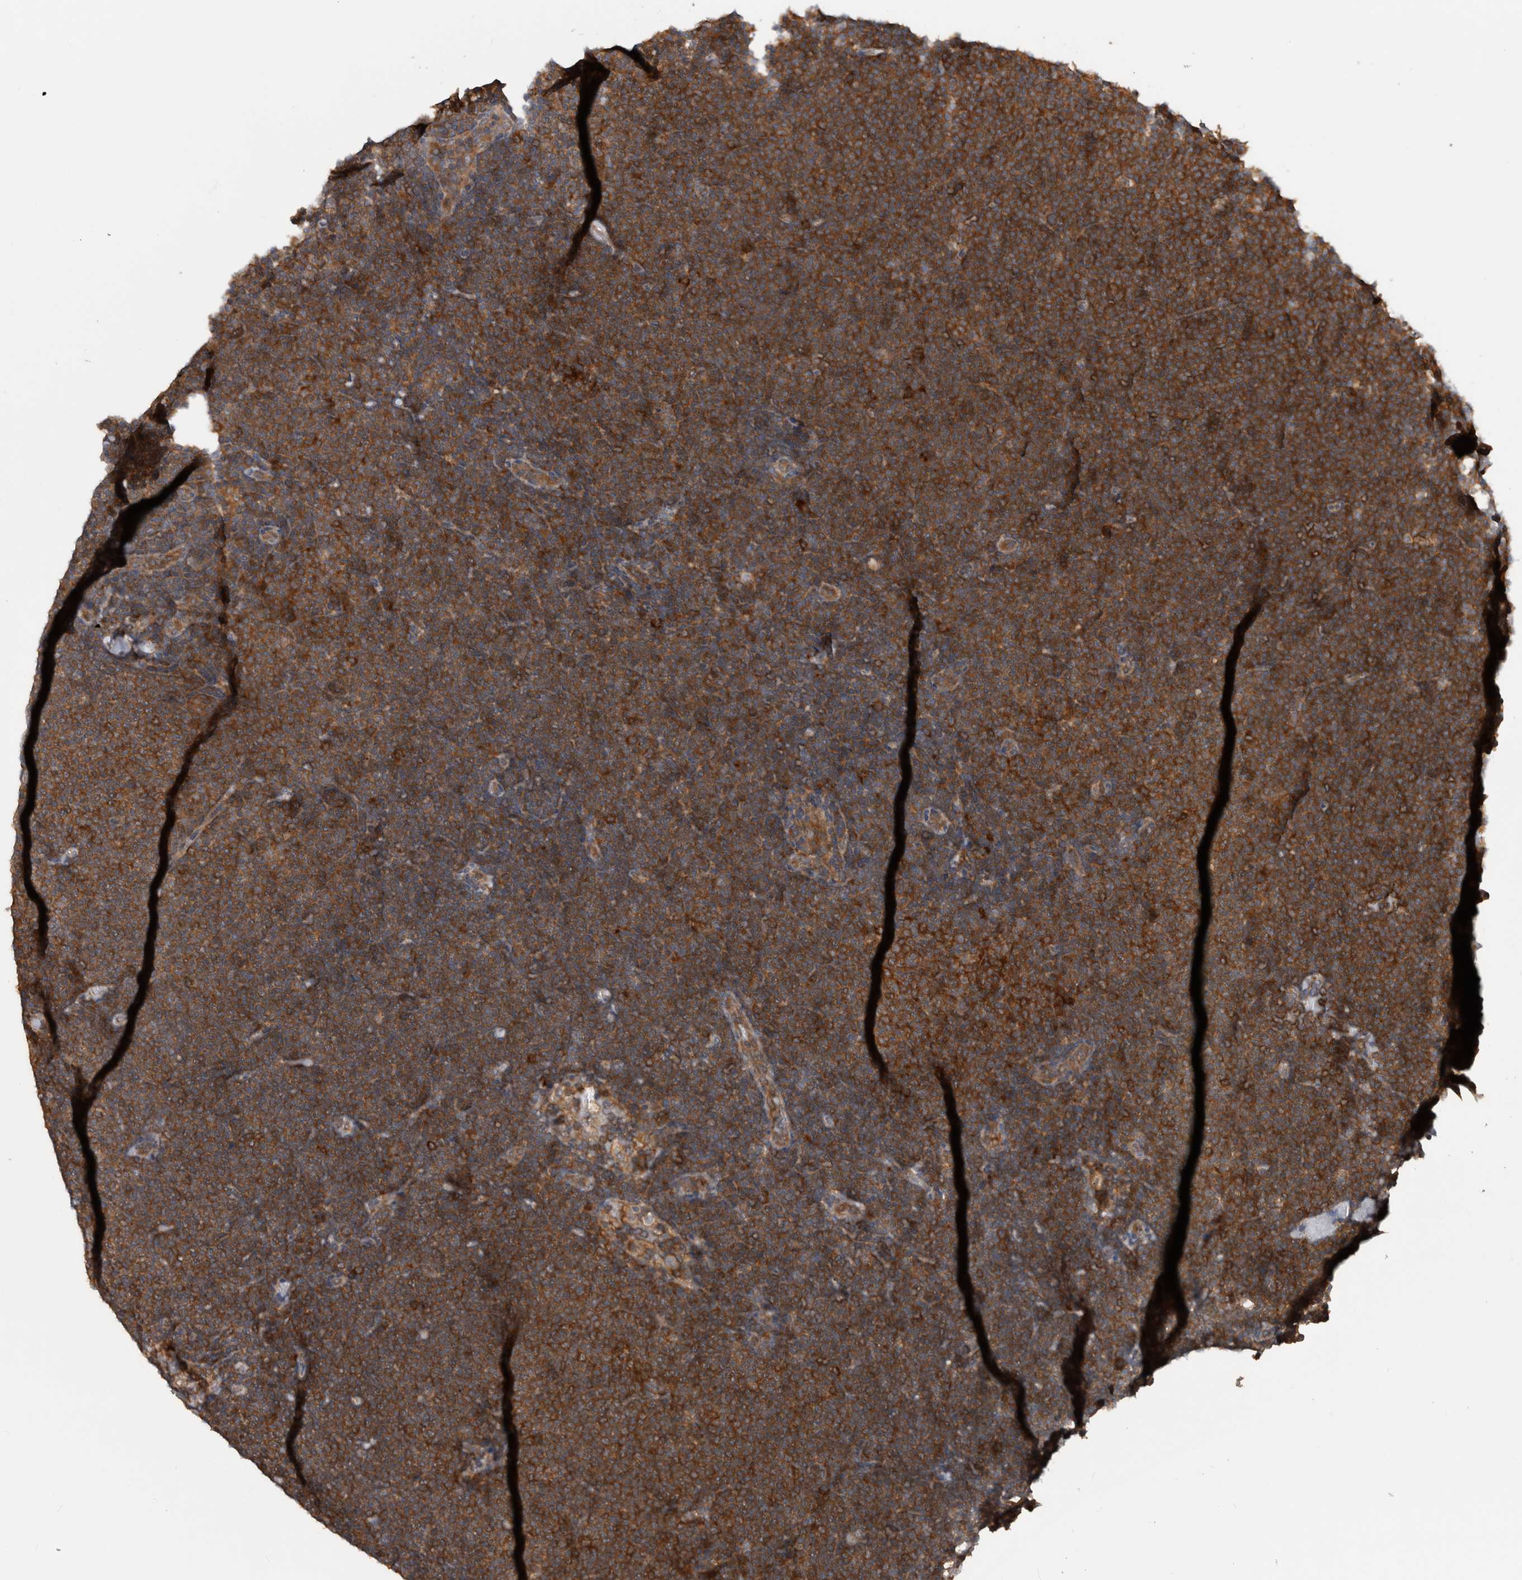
{"staining": {"intensity": "strong", "quantity": ">75%", "location": "cytoplasmic/membranous"}, "tissue": "lymphoma", "cell_type": "Tumor cells", "image_type": "cancer", "snomed": [{"axis": "morphology", "description": "Malignant lymphoma, non-Hodgkin's type, Low grade"}, {"axis": "topography", "description": "Lymph node"}], "caption": "Low-grade malignant lymphoma, non-Hodgkin's type stained for a protein (brown) displays strong cytoplasmic/membranous positive staining in approximately >75% of tumor cells.", "gene": "RIOK3", "patient": {"sex": "female", "age": 53}}